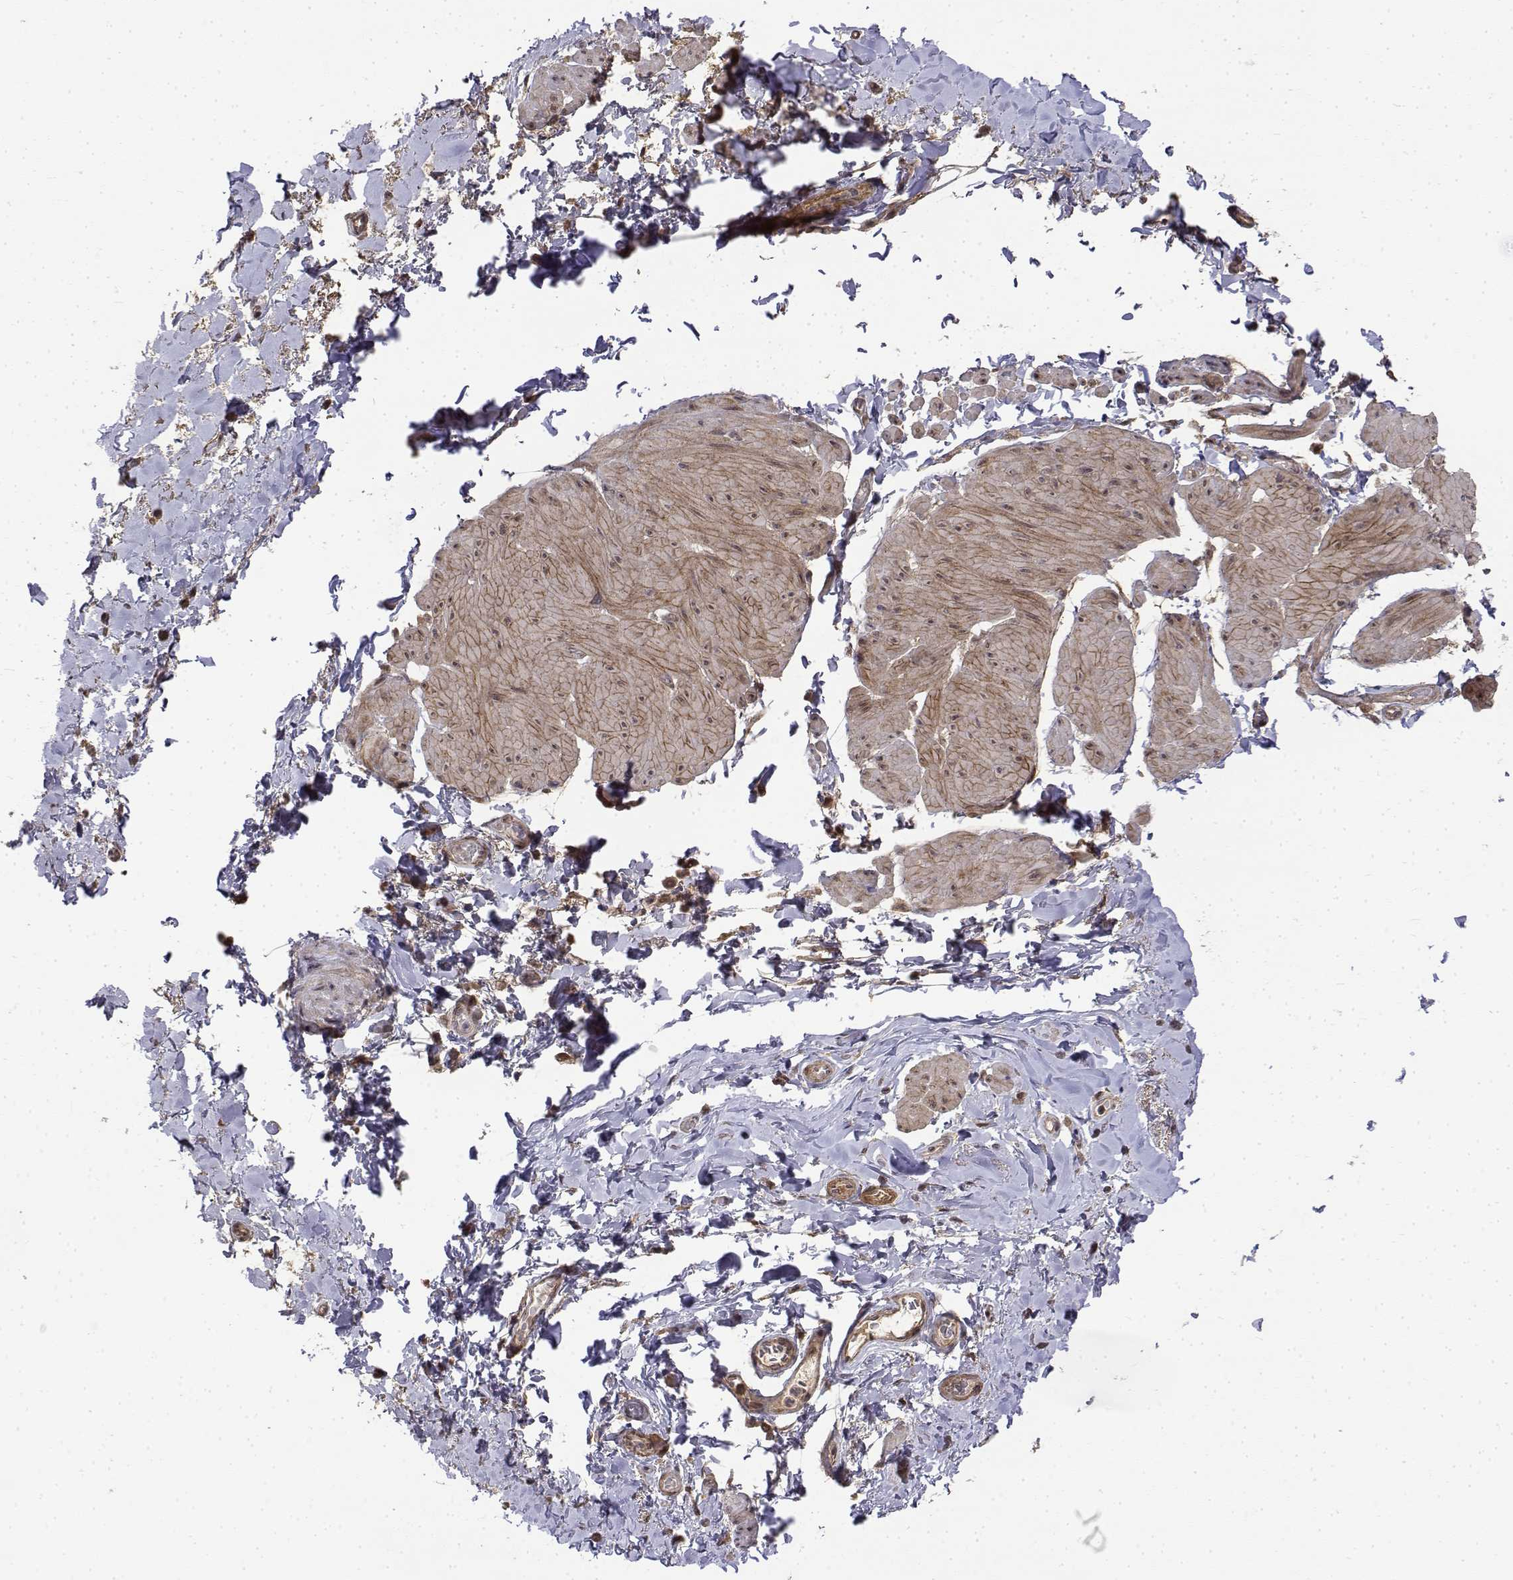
{"staining": {"intensity": "moderate", "quantity": ">75%", "location": "cytoplasmic/membranous"}, "tissue": "adipose tissue", "cell_type": "Adipocytes", "image_type": "normal", "snomed": [{"axis": "morphology", "description": "Normal tissue, NOS"}, {"axis": "topography", "description": "Urinary bladder"}, {"axis": "topography", "description": "Peripheral nerve tissue"}], "caption": "Immunohistochemistry (DAB) staining of benign human adipose tissue demonstrates moderate cytoplasmic/membranous protein positivity in about >75% of adipocytes.", "gene": "ITGA7", "patient": {"sex": "female", "age": 60}}